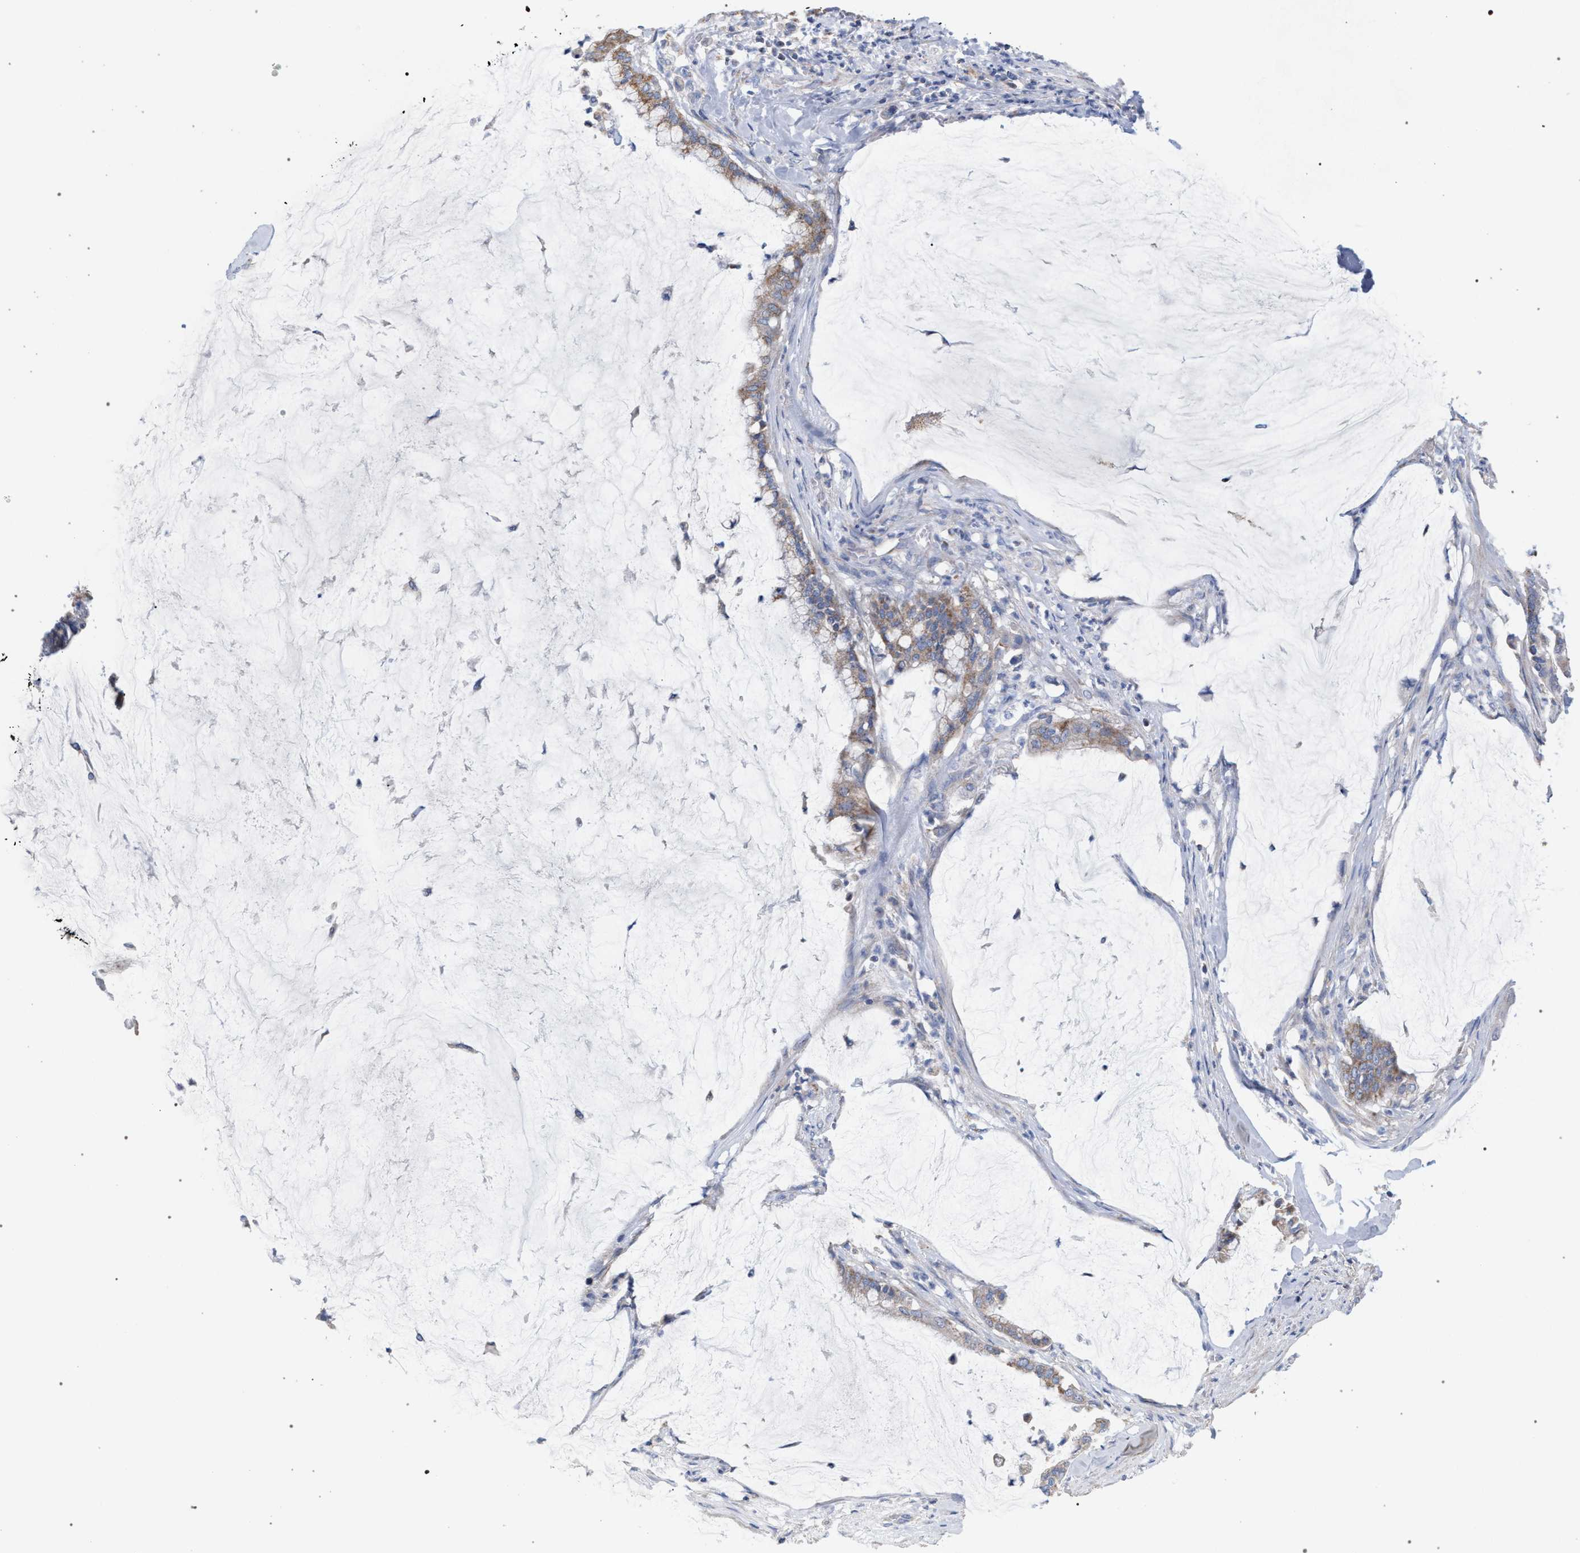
{"staining": {"intensity": "moderate", "quantity": ">75%", "location": "cytoplasmic/membranous"}, "tissue": "pancreatic cancer", "cell_type": "Tumor cells", "image_type": "cancer", "snomed": [{"axis": "morphology", "description": "Adenocarcinoma, NOS"}, {"axis": "topography", "description": "Pancreas"}], "caption": "DAB (3,3'-diaminobenzidine) immunohistochemical staining of human pancreatic adenocarcinoma shows moderate cytoplasmic/membranous protein positivity in about >75% of tumor cells.", "gene": "ECI2", "patient": {"sex": "male", "age": 41}}